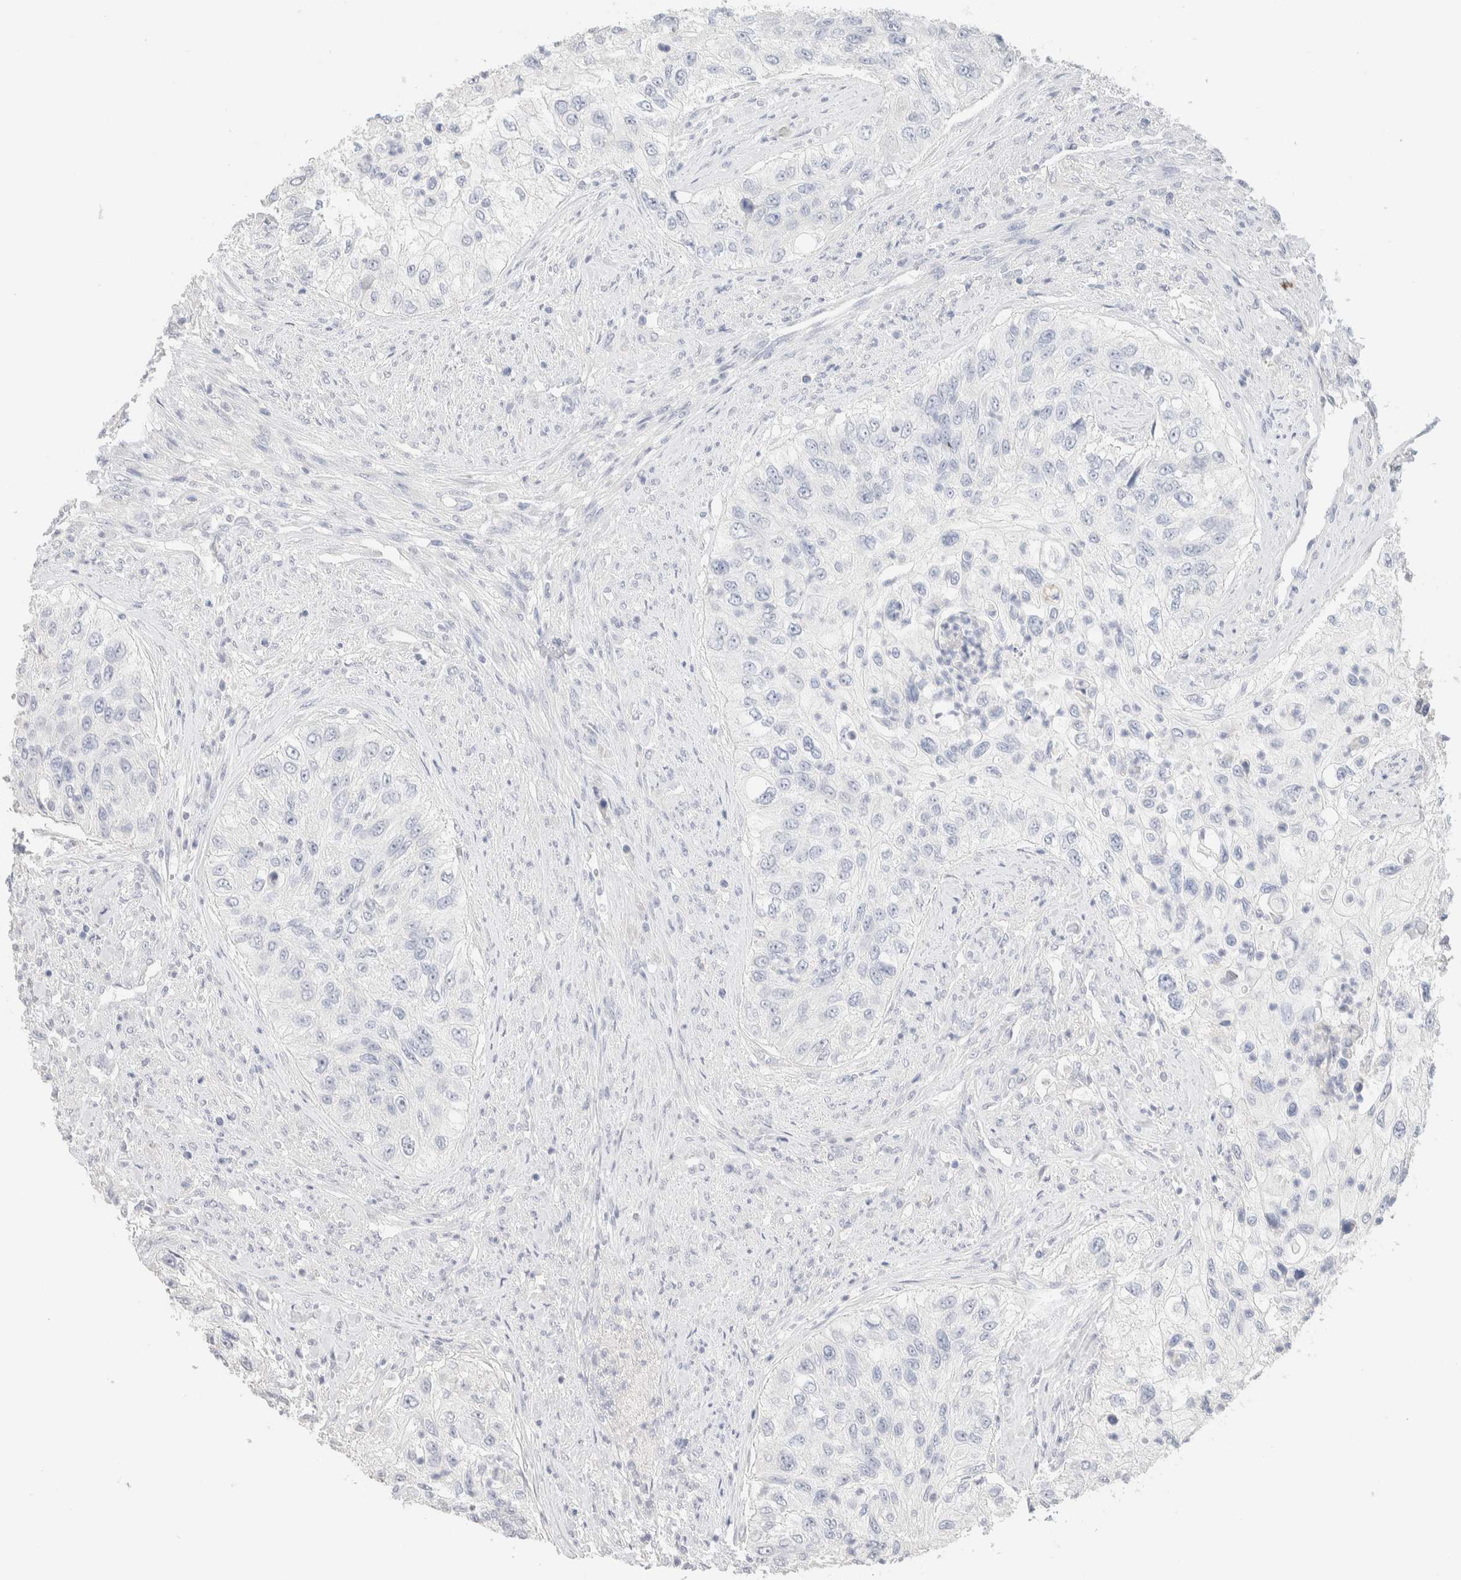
{"staining": {"intensity": "negative", "quantity": "none", "location": "none"}, "tissue": "urothelial cancer", "cell_type": "Tumor cells", "image_type": "cancer", "snomed": [{"axis": "morphology", "description": "Urothelial carcinoma, High grade"}, {"axis": "topography", "description": "Urinary bladder"}], "caption": "DAB (3,3'-diaminobenzidine) immunohistochemical staining of urothelial cancer displays no significant staining in tumor cells. Brightfield microscopy of IHC stained with DAB (brown) and hematoxylin (blue), captured at high magnification.", "gene": "RIDA", "patient": {"sex": "female", "age": 60}}